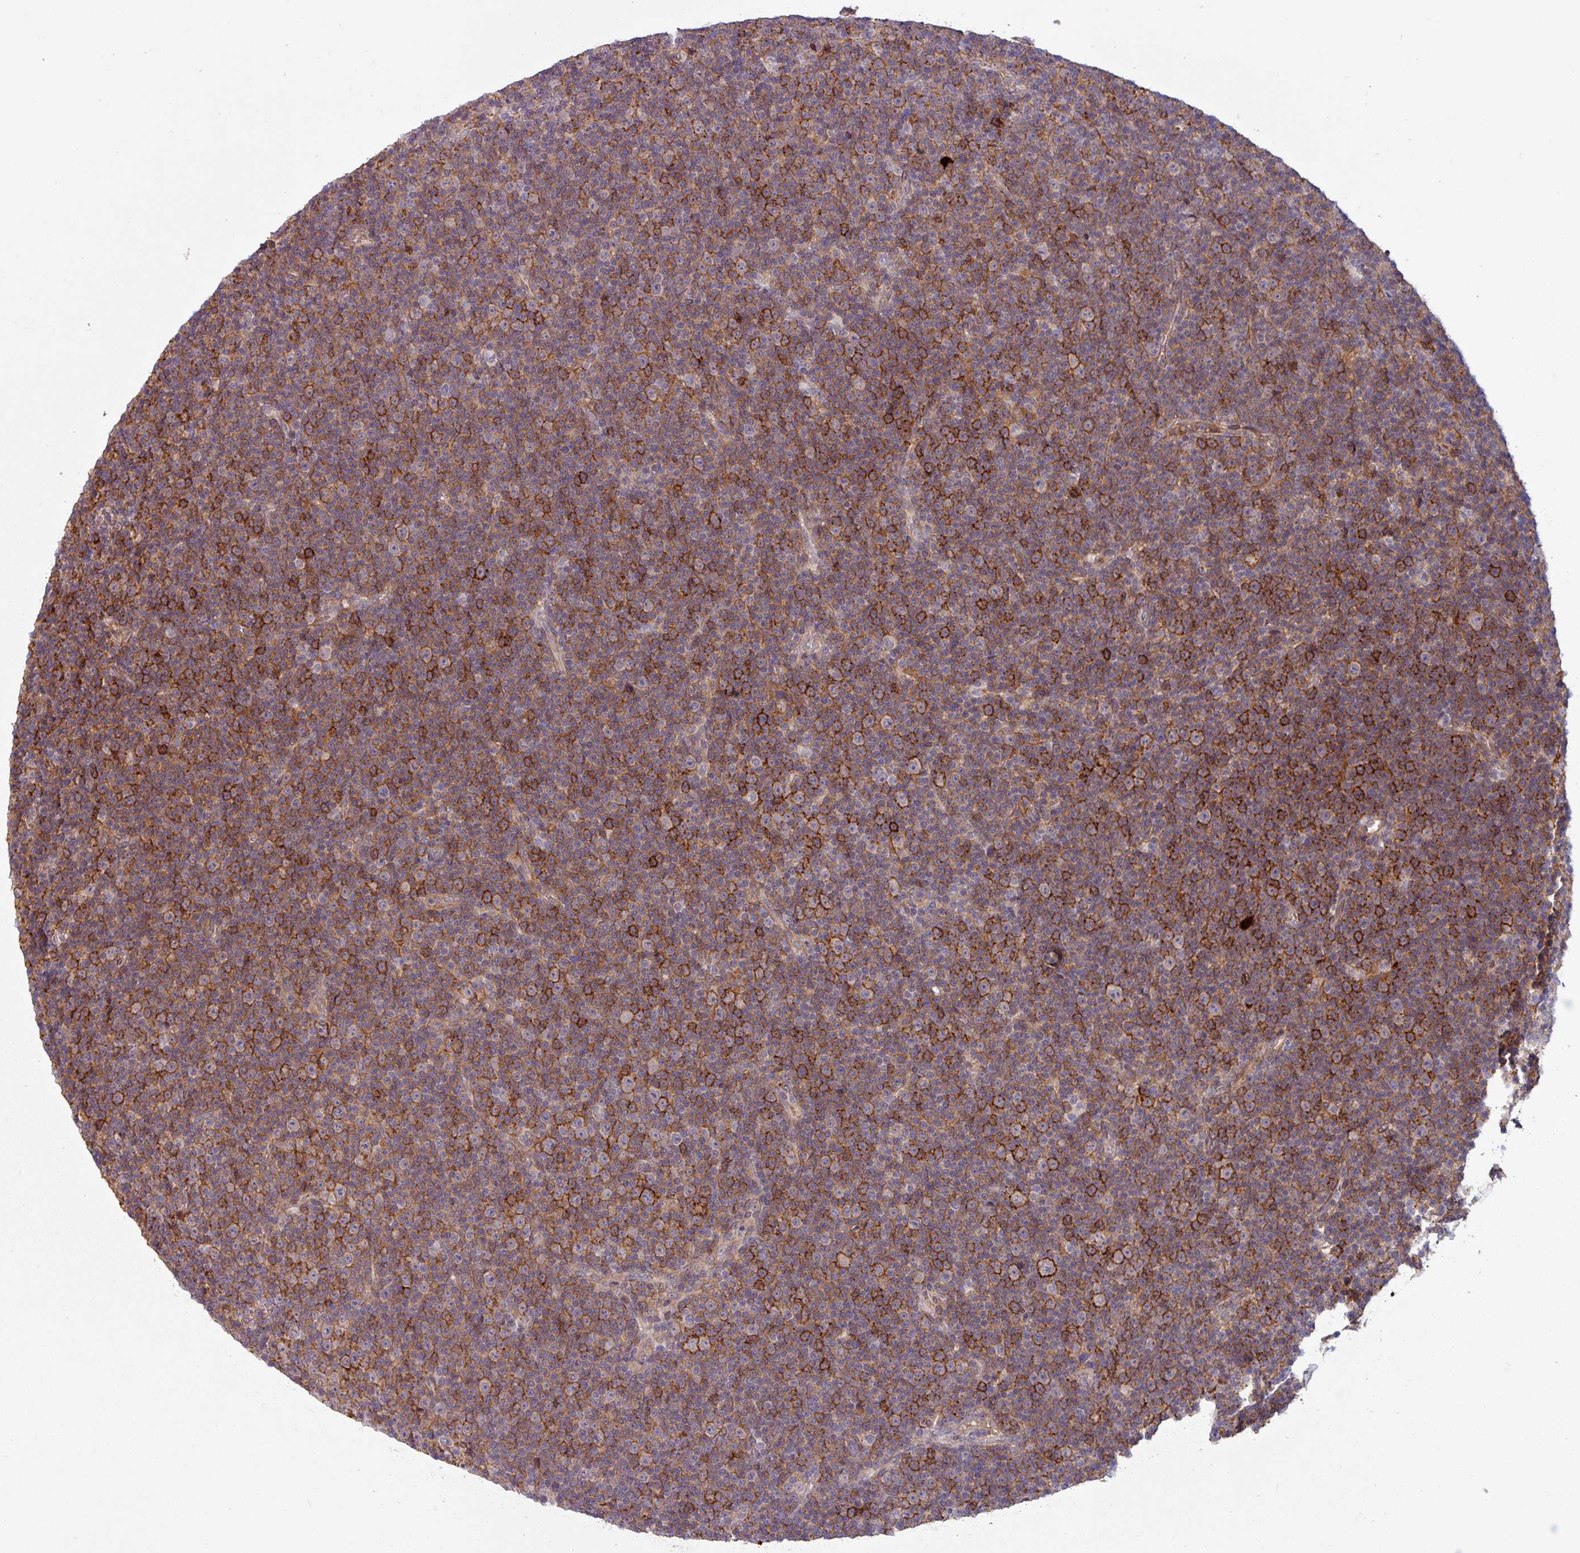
{"staining": {"intensity": "strong", "quantity": "25%-75%", "location": "cytoplasmic/membranous"}, "tissue": "lymphoma", "cell_type": "Tumor cells", "image_type": "cancer", "snomed": [{"axis": "morphology", "description": "Malignant lymphoma, non-Hodgkin's type, Low grade"}, {"axis": "topography", "description": "Lymph node"}], "caption": "Tumor cells reveal strong cytoplasmic/membranous staining in approximately 25%-75% of cells in low-grade malignant lymphoma, non-Hodgkin's type.", "gene": "PCED1A", "patient": {"sex": "female", "age": 67}}